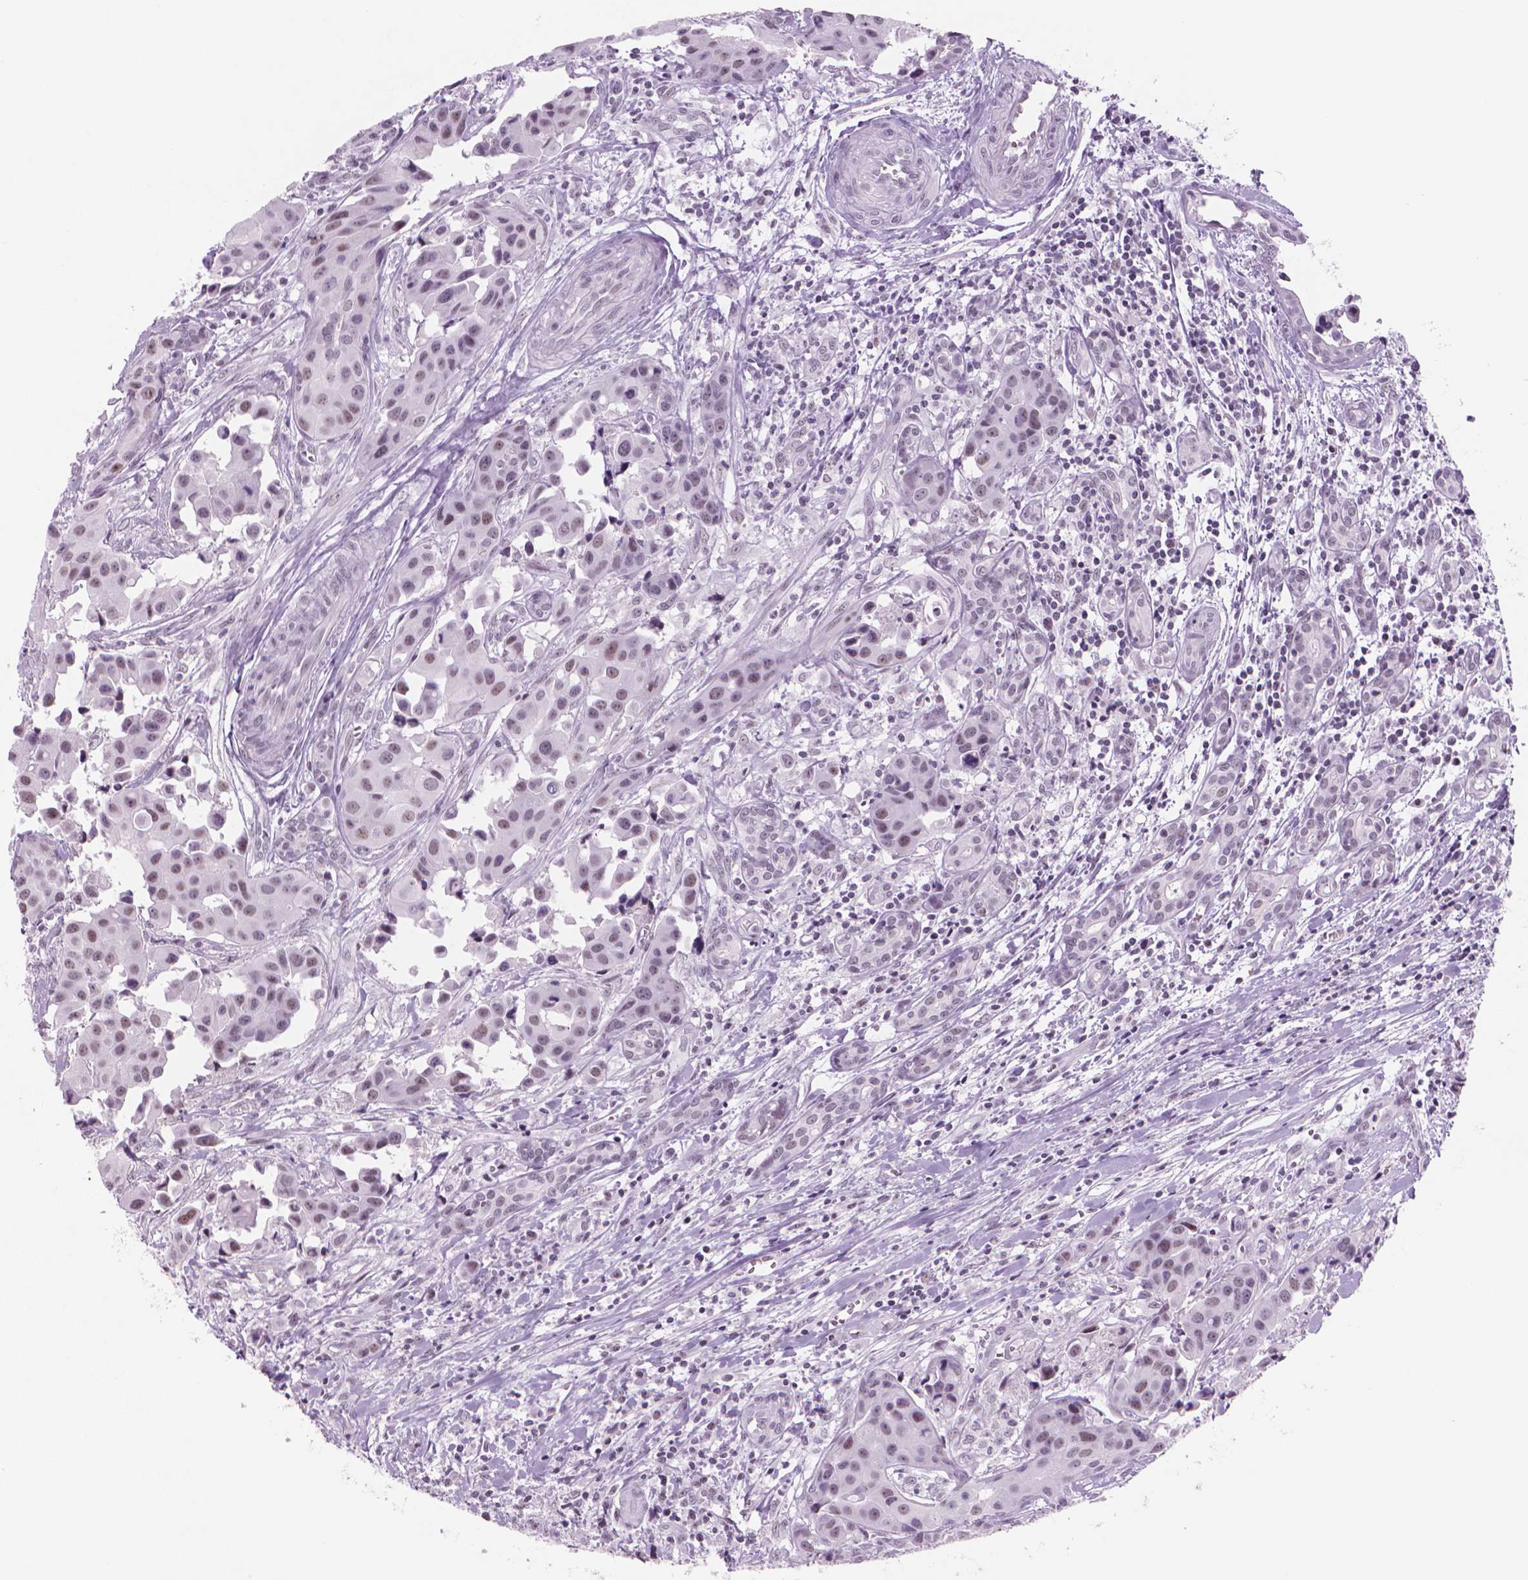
{"staining": {"intensity": "moderate", "quantity": "25%-75%", "location": "nuclear"}, "tissue": "head and neck cancer", "cell_type": "Tumor cells", "image_type": "cancer", "snomed": [{"axis": "morphology", "description": "Adenocarcinoma, NOS"}, {"axis": "topography", "description": "Head-Neck"}], "caption": "This photomicrograph demonstrates immunohistochemistry staining of human head and neck cancer (adenocarcinoma), with medium moderate nuclear expression in approximately 25%-75% of tumor cells.", "gene": "POLR3D", "patient": {"sex": "male", "age": 76}}